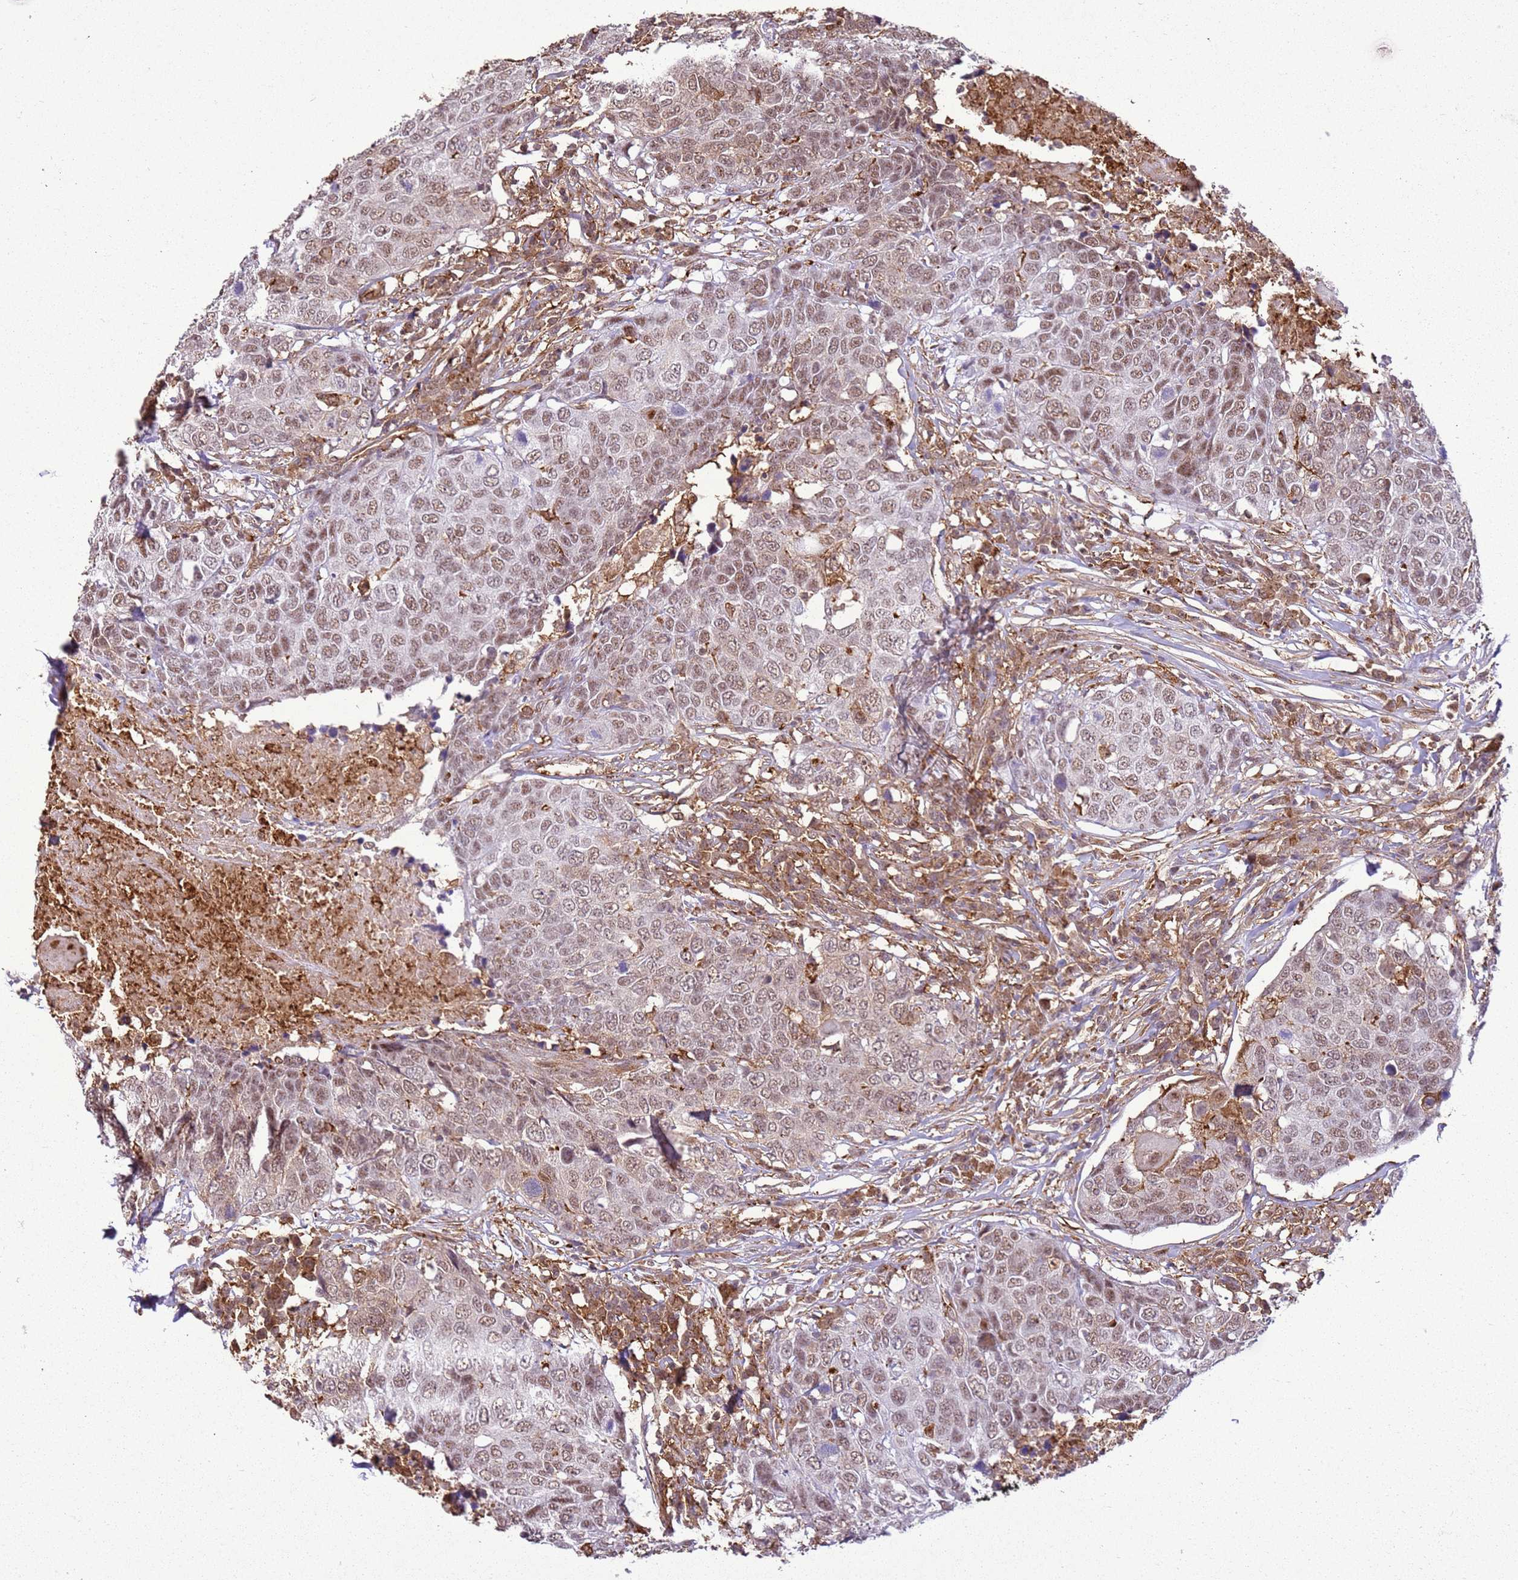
{"staining": {"intensity": "weak", "quantity": ">75%", "location": "nuclear"}, "tissue": "head and neck cancer", "cell_type": "Tumor cells", "image_type": "cancer", "snomed": [{"axis": "morphology", "description": "Squamous cell carcinoma, NOS"}, {"axis": "topography", "description": "Head-Neck"}], "caption": "Tumor cells display weak nuclear expression in about >75% of cells in squamous cell carcinoma (head and neck). (DAB (3,3'-diaminobenzidine) IHC, brown staining for protein, blue staining for nuclei).", "gene": "GABRE", "patient": {"sex": "male", "age": 66}}